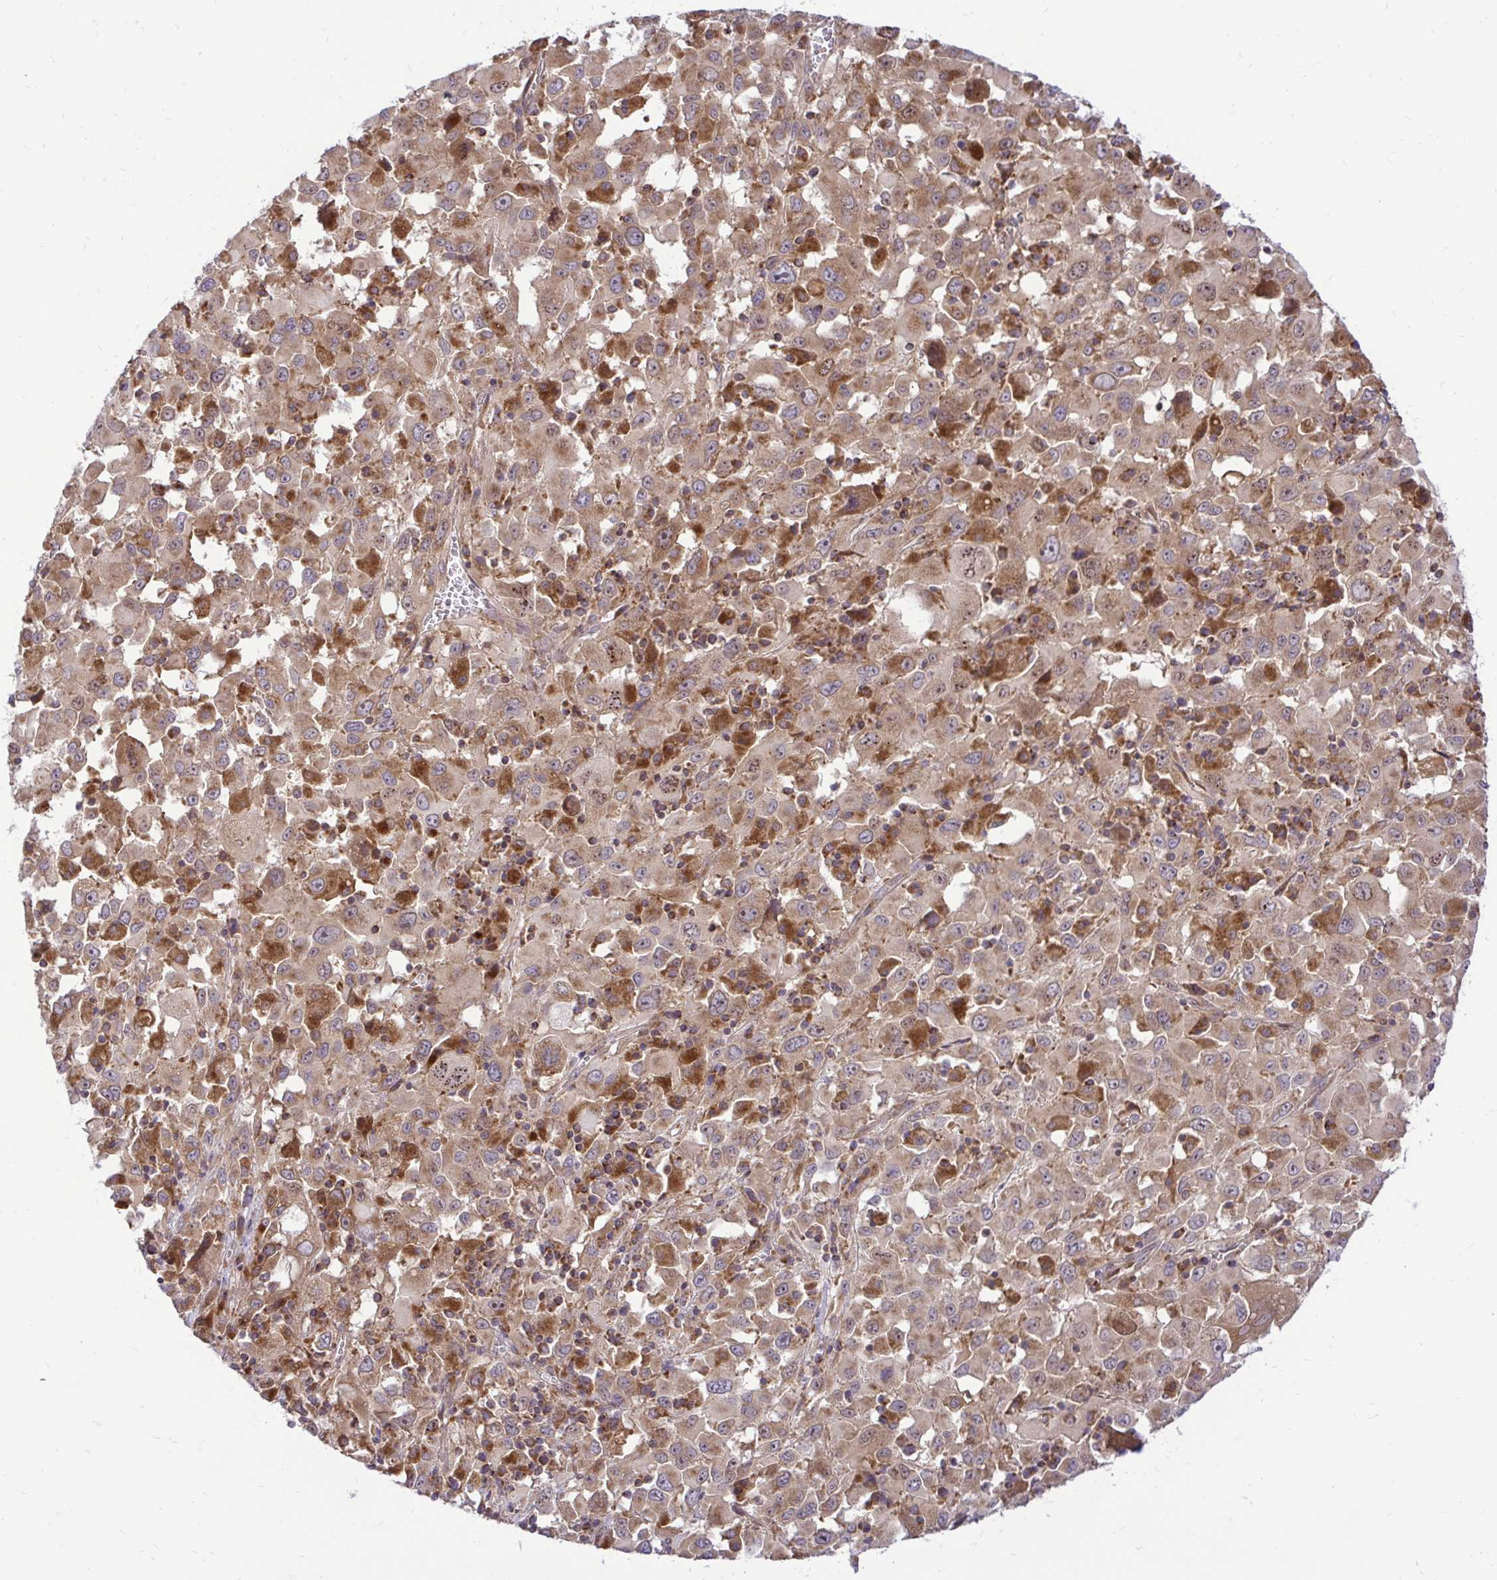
{"staining": {"intensity": "moderate", "quantity": ">75%", "location": "cytoplasmic/membranous,nuclear"}, "tissue": "melanoma", "cell_type": "Tumor cells", "image_type": "cancer", "snomed": [{"axis": "morphology", "description": "Malignant melanoma, Metastatic site"}, {"axis": "topography", "description": "Soft tissue"}], "caption": "A brown stain labels moderate cytoplasmic/membranous and nuclear expression of a protein in human malignant melanoma (metastatic site) tumor cells.", "gene": "VTI1B", "patient": {"sex": "male", "age": 50}}